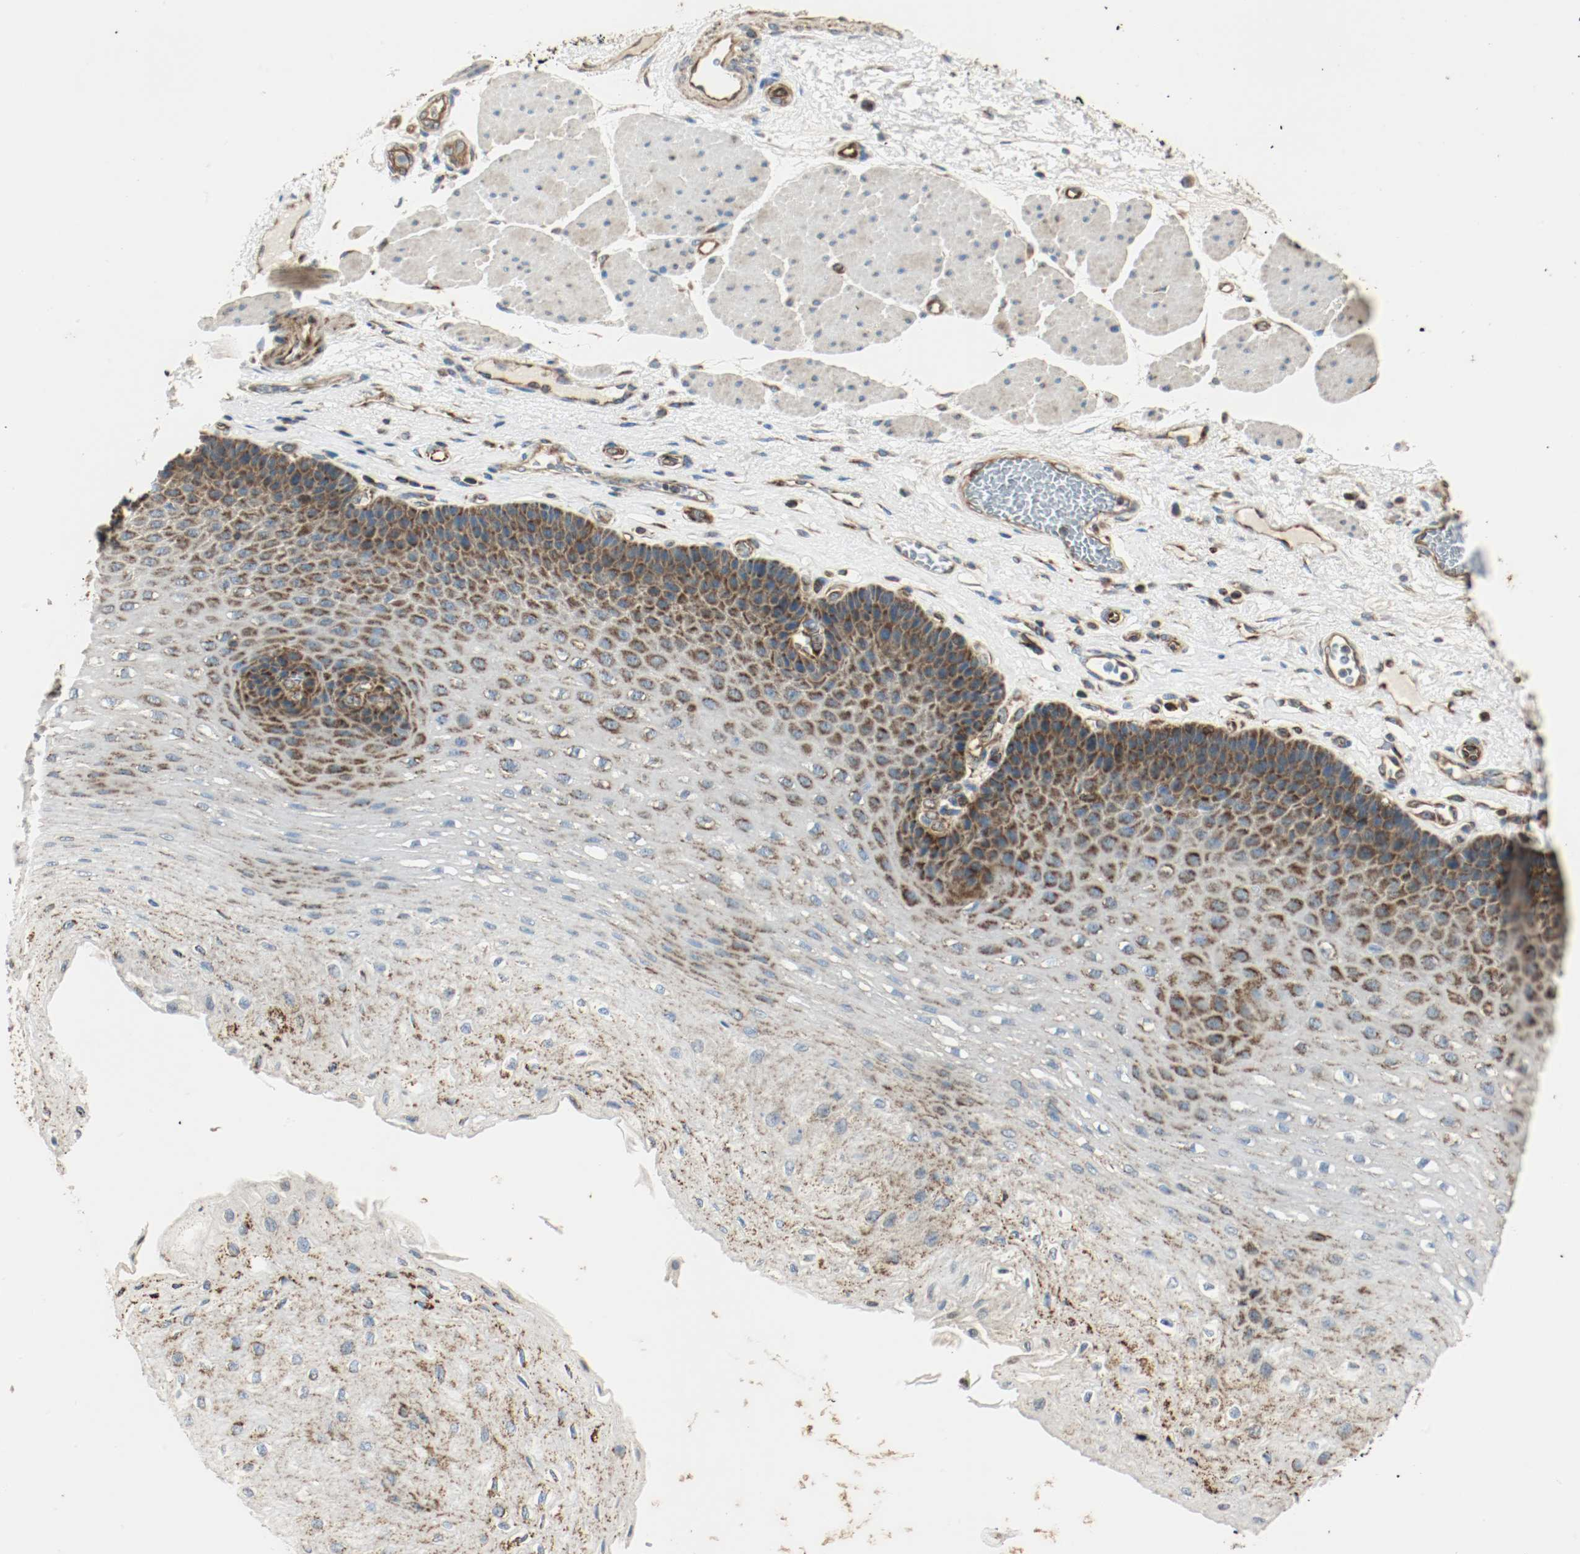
{"staining": {"intensity": "strong", "quantity": "25%-75%", "location": "cytoplasmic/membranous"}, "tissue": "esophagus", "cell_type": "Squamous epithelial cells", "image_type": "normal", "snomed": [{"axis": "morphology", "description": "Normal tissue, NOS"}, {"axis": "topography", "description": "Esophagus"}], "caption": "Esophagus stained with immunohistochemistry (IHC) shows strong cytoplasmic/membranous positivity in approximately 25%-75% of squamous epithelial cells. The staining was performed using DAB to visualize the protein expression in brown, while the nuclei were stained in blue with hematoxylin (Magnification: 20x).", "gene": "PLCG1", "patient": {"sex": "female", "age": 72}}